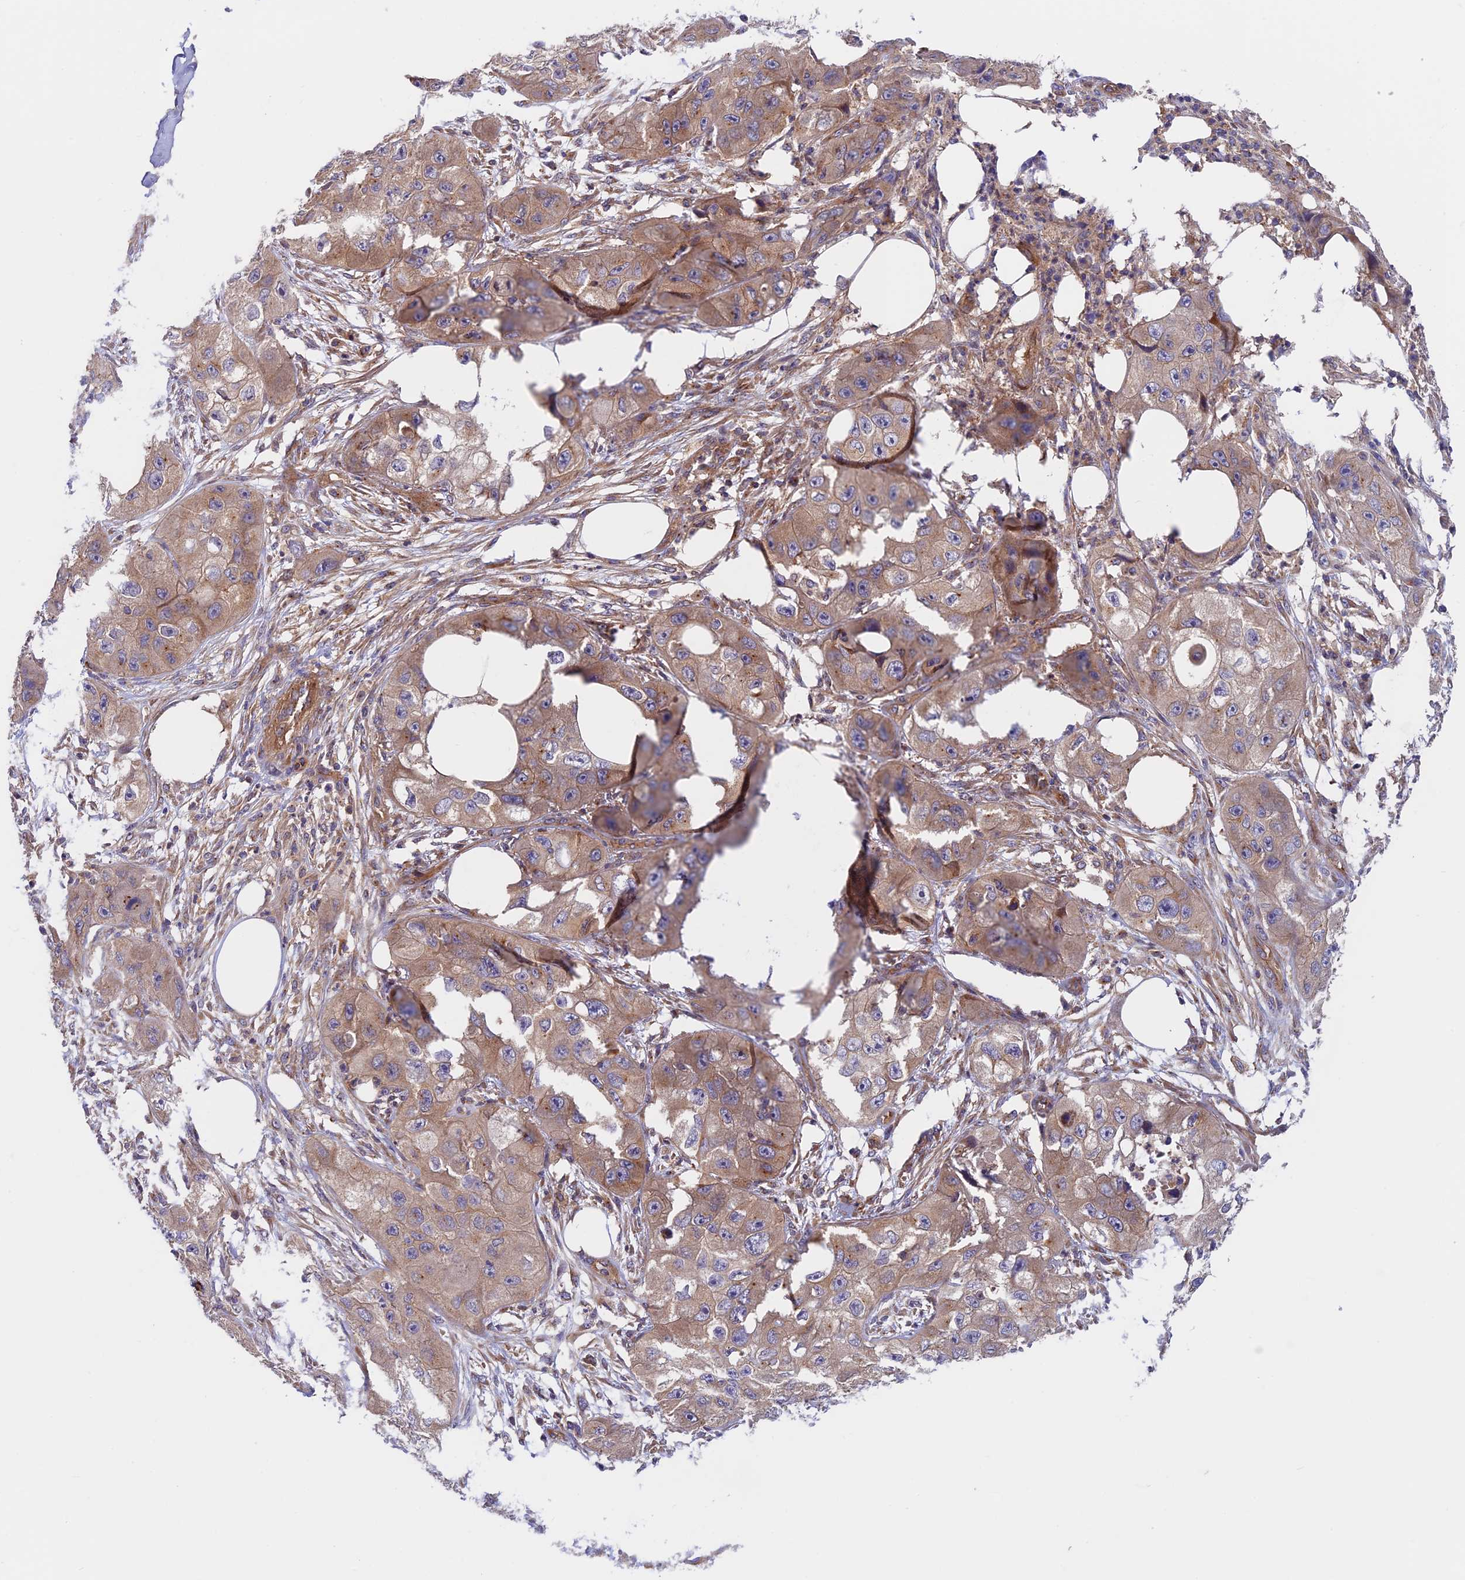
{"staining": {"intensity": "moderate", "quantity": ">75%", "location": "cytoplasmic/membranous"}, "tissue": "skin cancer", "cell_type": "Tumor cells", "image_type": "cancer", "snomed": [{"axis": "morphology", "description": "Squamous cell carcinoma, NOS"}, {"axis": "topography", "description": "Skin"}, {"axis": "topography", "description": "Subcutis"}], "caption": "Immunohistochemistry of human skin cancer exhibits medium levels of moderate cytoplasmic/membranous positivity in about >75% of tumor cells.", "gene": "ADAMTS15", "patient": {"sex": "male", "age": 73}}